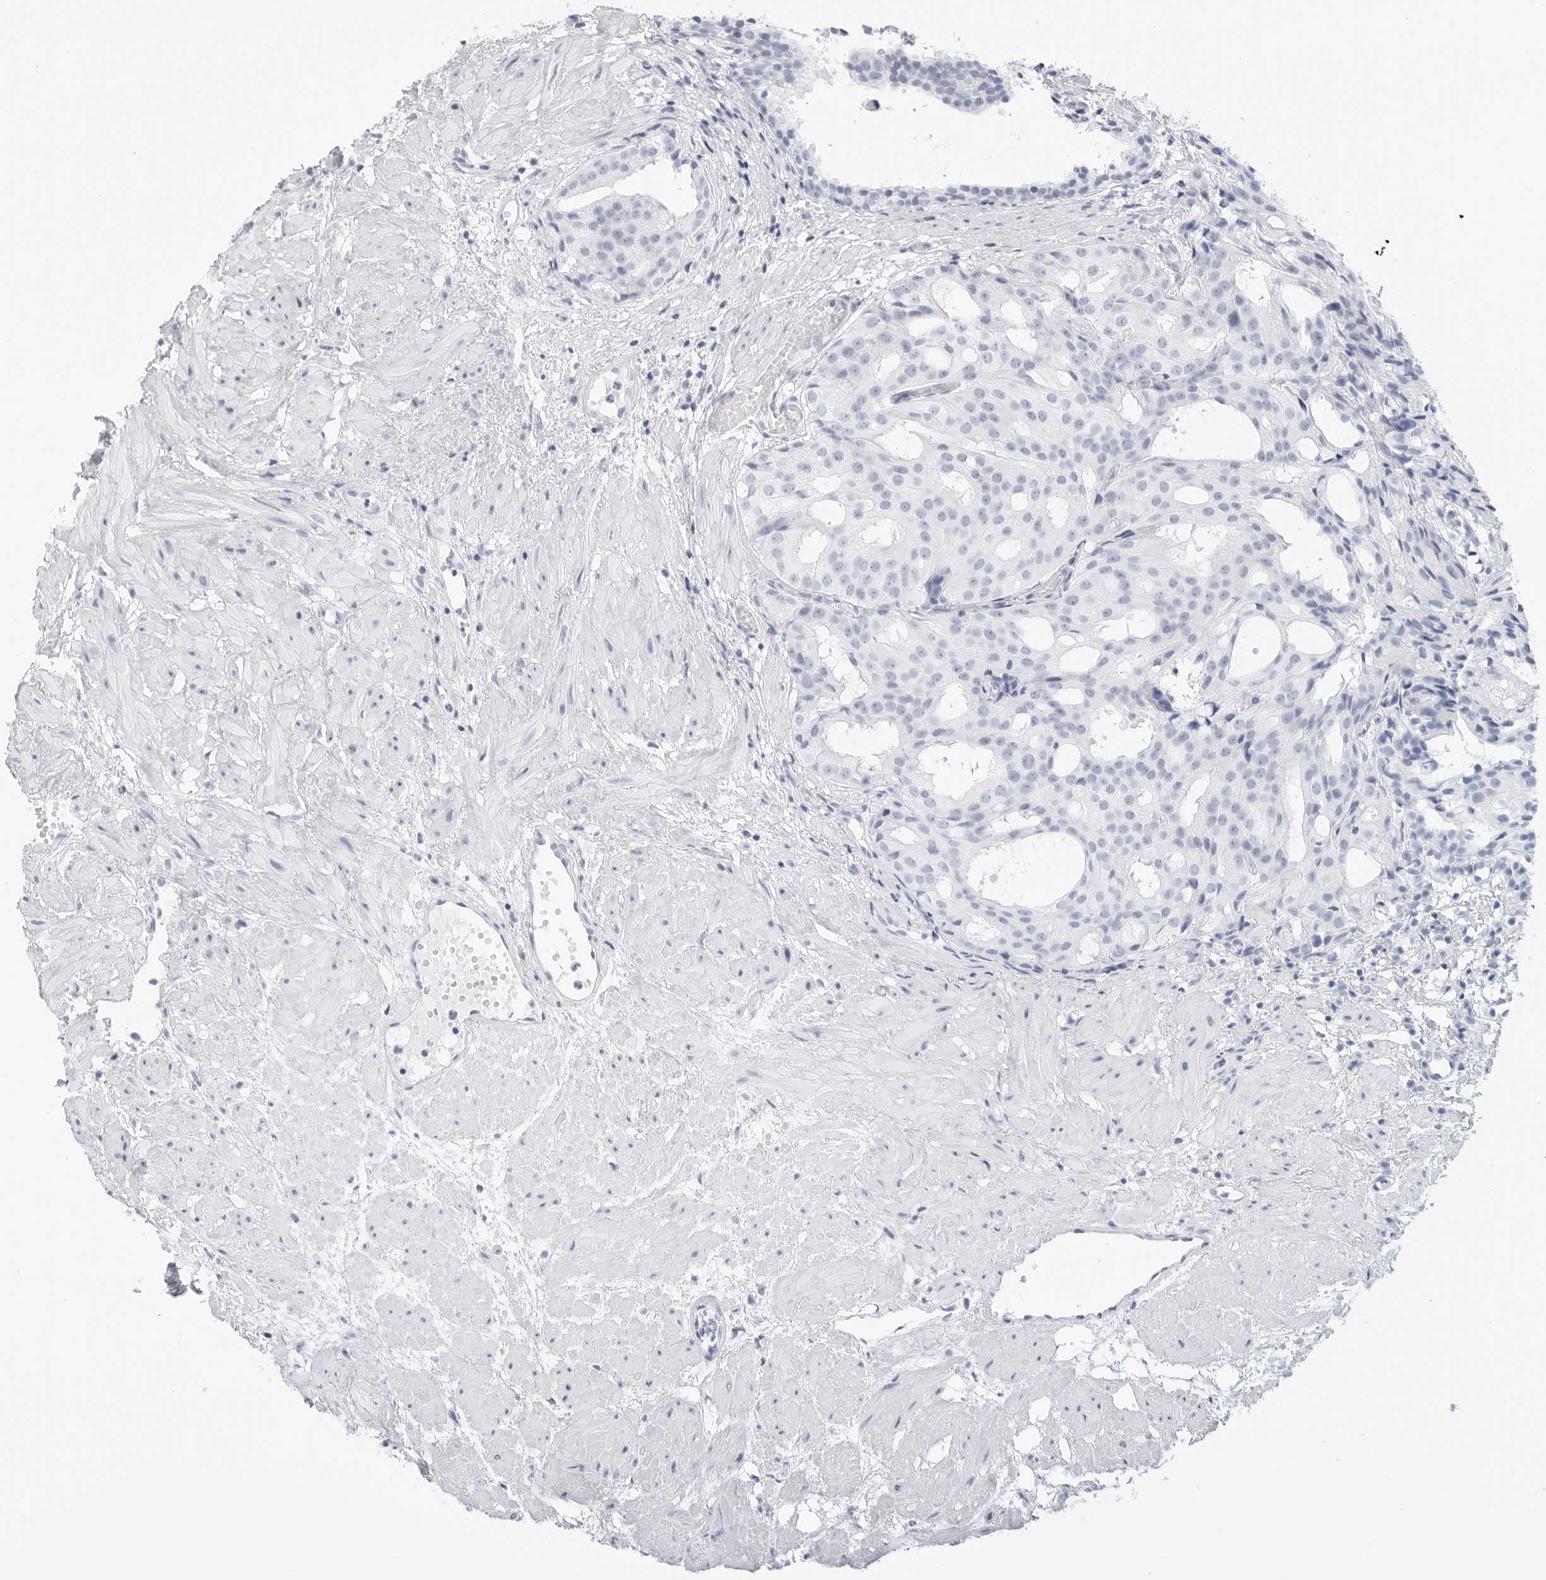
{"staining": {"intensity": "negative", "quantity": "none", "location": "none"}, "tissue": "prostate cancer", "cell_type": "Tumor cells", "image_type": "cancer", "snomed": [{"axis": "morphology", "description": "Adenocarcinoma, Low grade"}, {"axis": "topography", "description": "Prostate"}], "caption": "Human prostate cancer stained for a protein using immunohistochemistry demonstrates no staining in tumor cells.", "gene": "TFF2", "patient": {"sex": "male", "age": 88}}